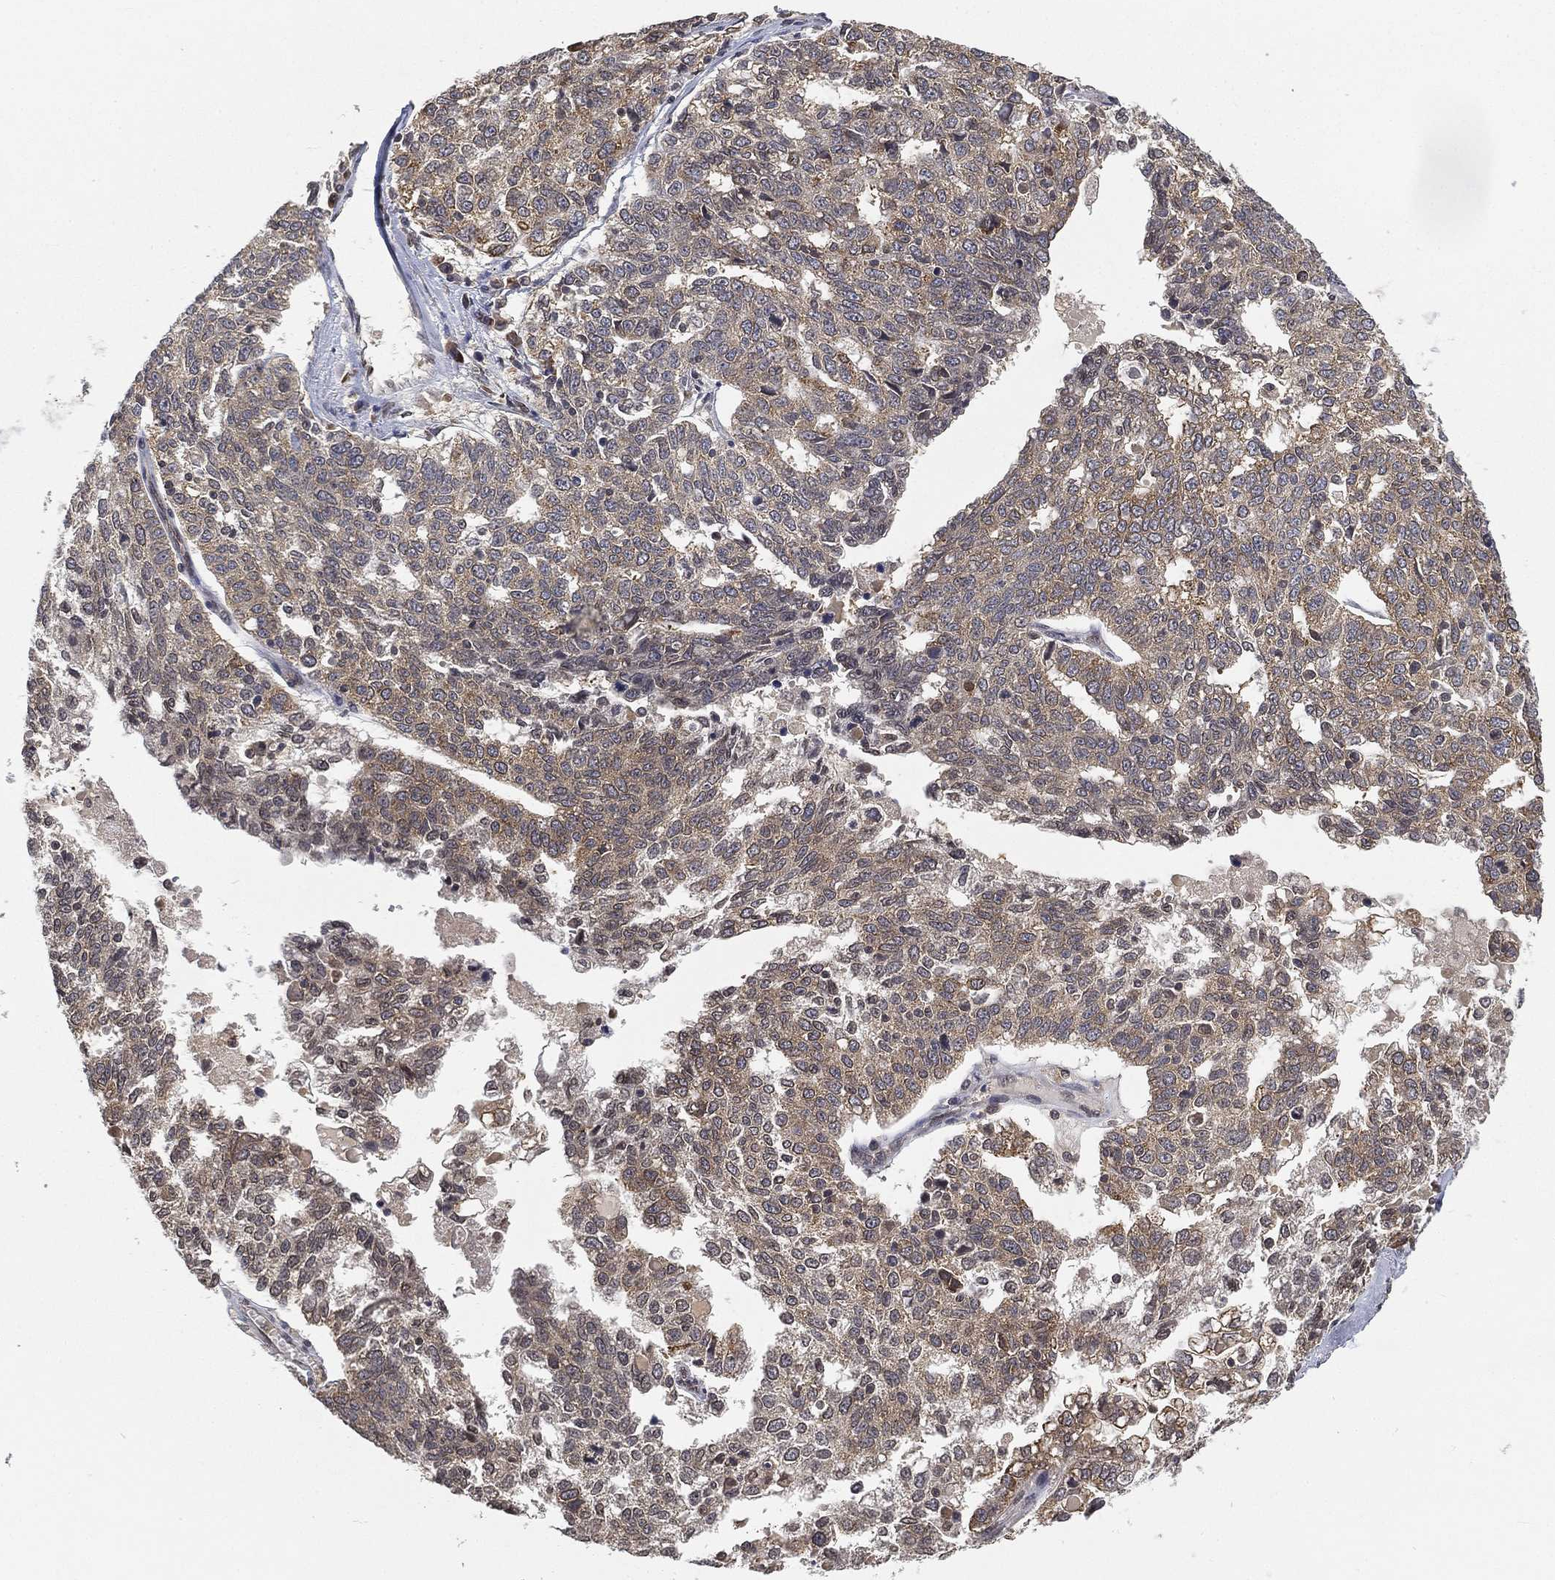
{"staining": {"intensity": "weak", "quantity": "<25%", "location": "cytoplasmic/membranous"}, "tissue": "ovarian cancer", "cell_type": "Tumor cells", "image_type": "cancer", "snomed": [{"axis": "morphology", "description": "Cystadenocarcinoma, serous, NOS"}, {"axis": "topography", "description": "Ovary"}], "caption": "There is no significant staining in tumor cells of ovarian serous cystadenocarcinoma.", "gene": "UBA5", "patient": {"sex": "female", "age": 71}}